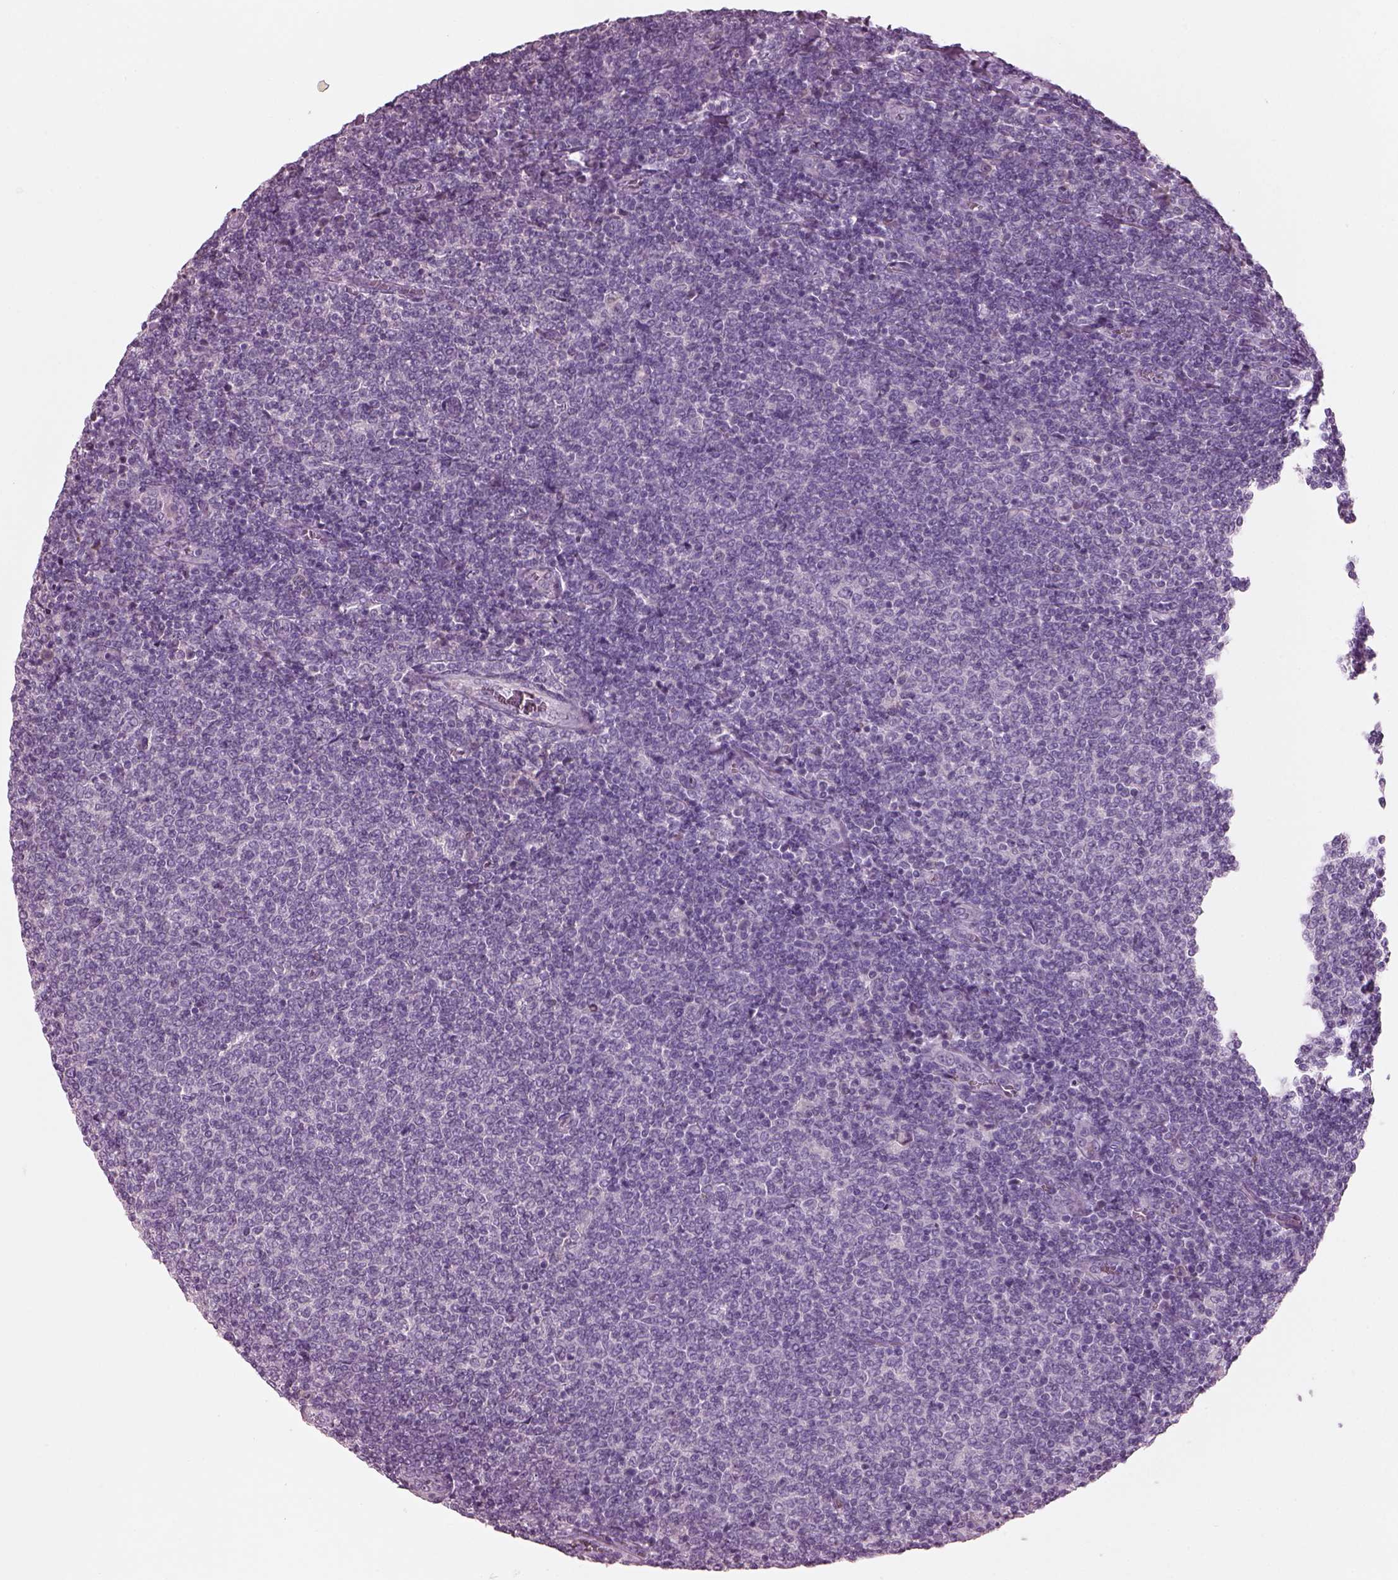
{"staining": {"intensity": "negative", "quantity": "none", "location": "none"}, "tissue": "lymphoma", "cell_type": "Tumor cells", "image_type": "cancer", "snomed": [{"axis": "morphology", "description": "Malignant lymphoma, non-Hodgkin's type, Low grade"}, {"axis": "topography", "description": "Lymph node"}], "caption": "IHC histopathology image of neoplastic tissue: human low-grade malignant lymphoma, non-Hodgkin's type stained with DAB demonstrates no significant protein expression in tumor cells.", "gene": "SLC27A2", "patient": {"sex": "male", "age": 52}}